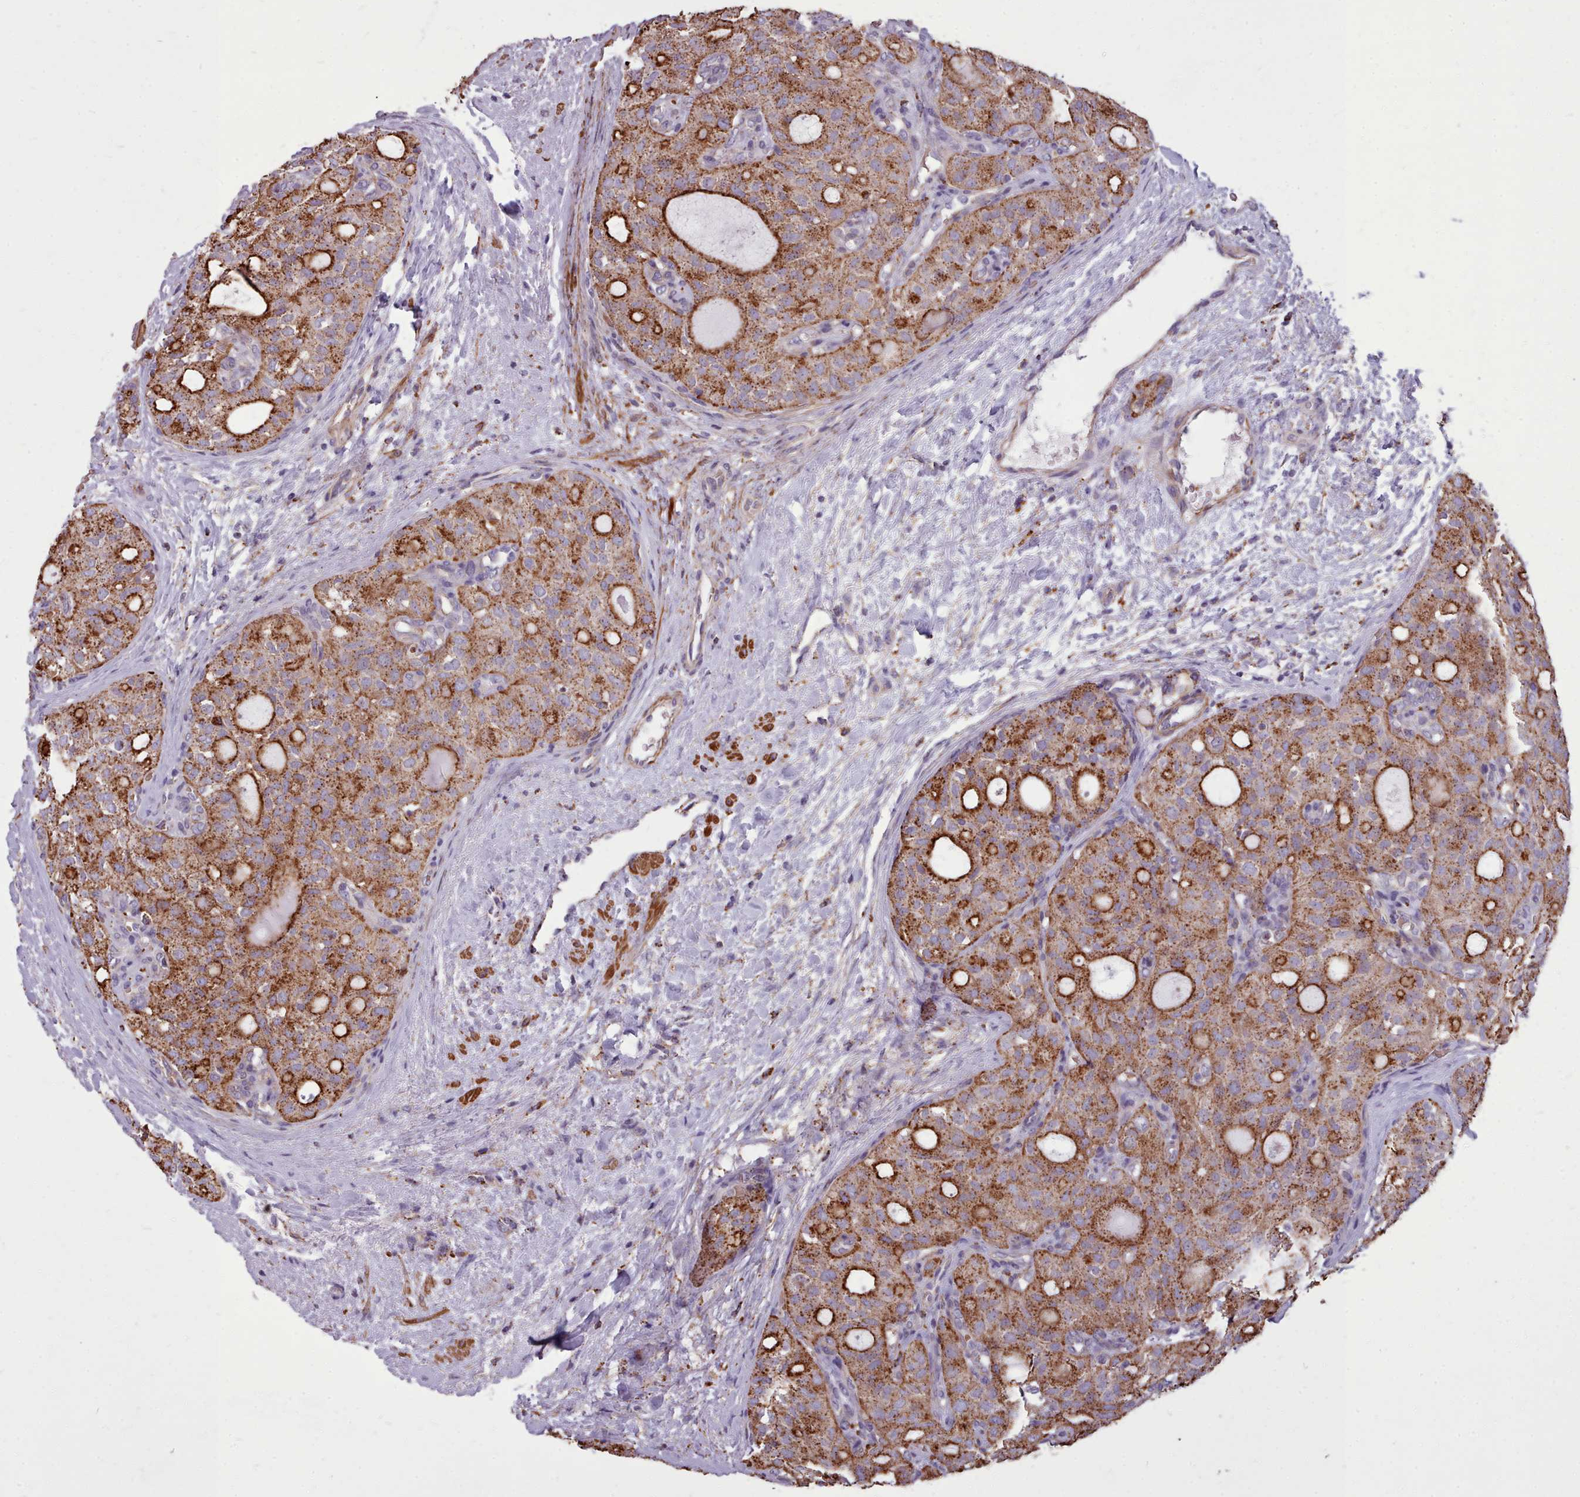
{"staining": {"intensity": "moderate", "quantity": ">75%", "location": "cytoplasmic/membranous"}, "tissue": "thyroid cancer", "cell_type": "Tumor cells", "image_type": "cancer", "snomed": [{"axis": "morphology", "description": "Follicular adenoma carcinoma, NOS"}, {"axis": "topography", "description": "Thyroid gland"}], "caption": "This photomicrograph exhibits immunohistochemistry (IHC) staining of human thyroid cancer, with medium moderate cytoplasmic/membranous positivity in approximately >75% of tumor cells.", "gene": "PACSIN3", "patient": {"sex": "male", "age": 75}}